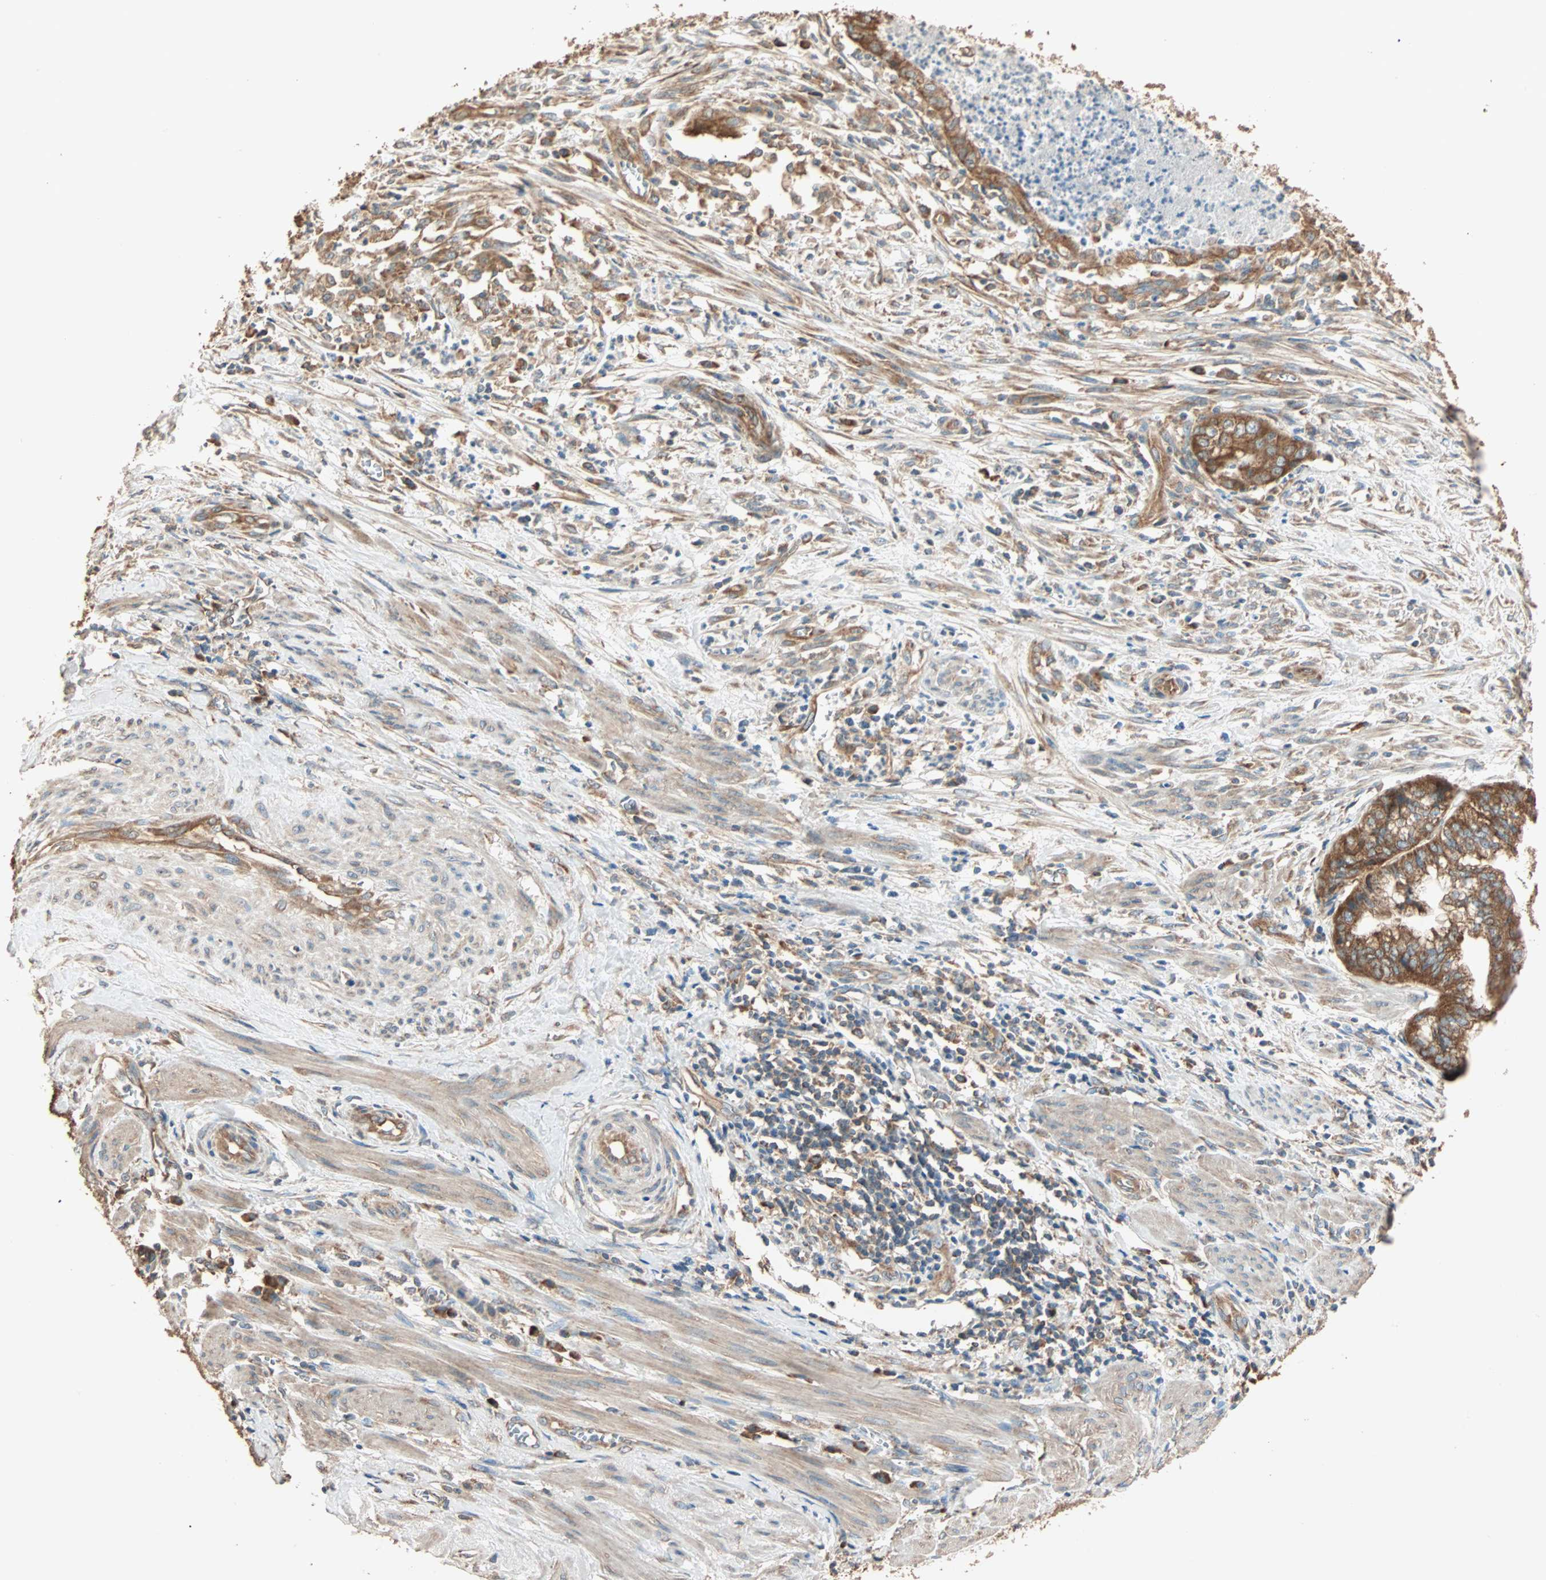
{"staining": {"intensity": "strong", "quantity": ">75%", "location": "cytoplasmic/membranous"}, "tissue": "endometrial cancer", "cell_type": "Tumor cells", "image_type": "cancer", "snomed": [{"axis": "morphology", "description": "Necrosis, NOS"}, {"axis": "morphology", "description": "Adenocarcinoma, NOS"}, {"axis": "topography", "description": "Endometrium"}], "caption": "Endometrial cancer (adenocarcinoma) tissue exhibits strong cytoplasmic/membranous expression in approximately >75% of tumor cells, visualized by immunohistochemistry. (DAB (3,3'-diaminobenzidine) IHC, brown staining for protein, blue staining for nuclei).", "gene": "EIF4G2", "patient": {"sex": "female", "age": 79}}